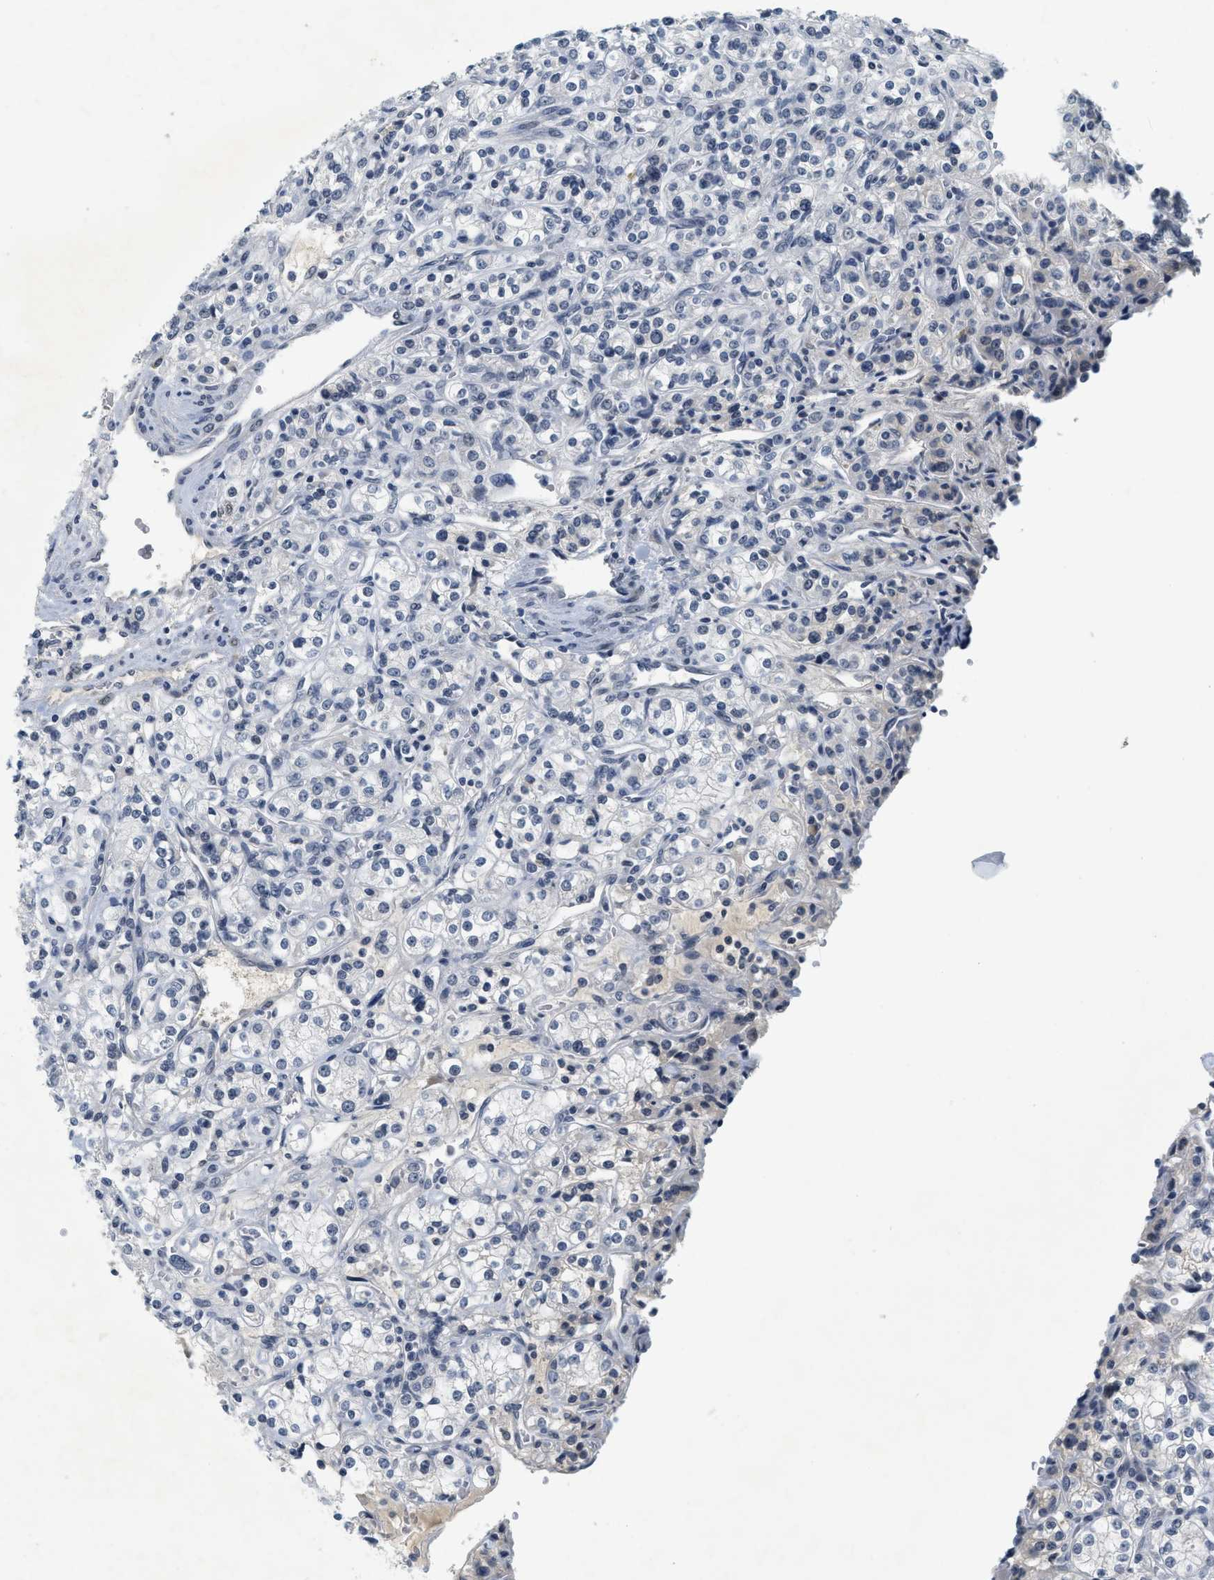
{"staining": {"intensity": "negative", "quantity": "none", "location": "none"}, "tissue": "renal cancer", "cell_type": "Tumor cells", "image_type": "cancer", "snomed": [{"axis": "morphology", "description": "Adenocarcinoma, NOS"}, {"axis": "topography", "description": "Kidney"}], "caption": "Immunohistochemistry image of neoplastic tissue: renal cancer (adenocarcinoma) stained with DAB (3,3'-diaminobenzidine) demonstrates no significant protein expression in tumor cells. (DAB (3,3'-diaminobenzidine) IHC with hematoxylin counter stain).", "gene": "MZF1", "patient": {"sex": "male", "age": 77}}